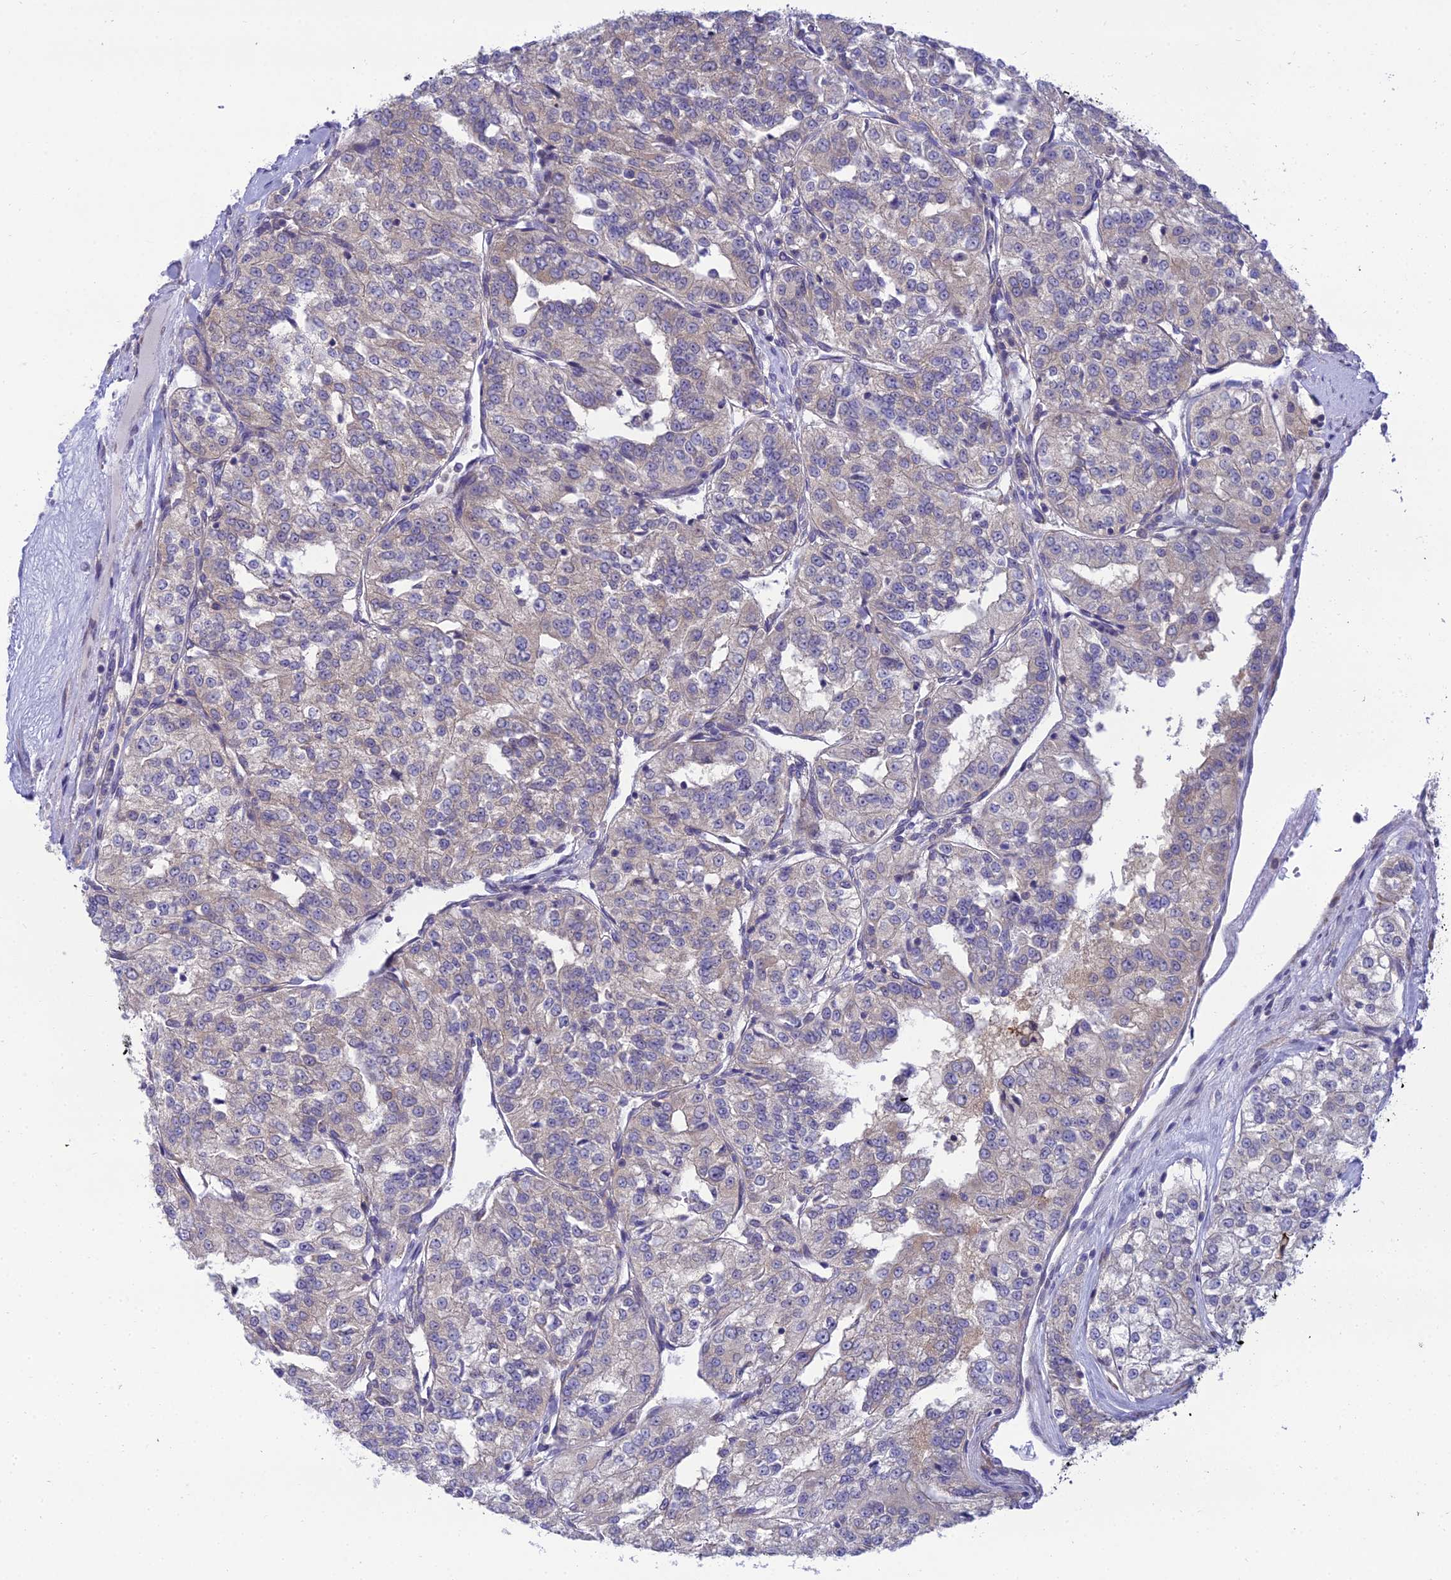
{"staining": {"intensity": "negative", "quantity": "none", "location": "none"}, "tissue": "renal cancer", "cell_type": "Tumor cells", "image_type": "cancer", "snomed": [{"axis": "morphology", "description": "Adenocarcinoma, NOS"}, {"axis": "topography", "description": "Kidney"}], "caption": "Renal adenocarcinoma stained for a protein using IHC displays no staining tumor cells.", "gene": "CLCN7", "patient": {"sex": "female", "age": 63}}